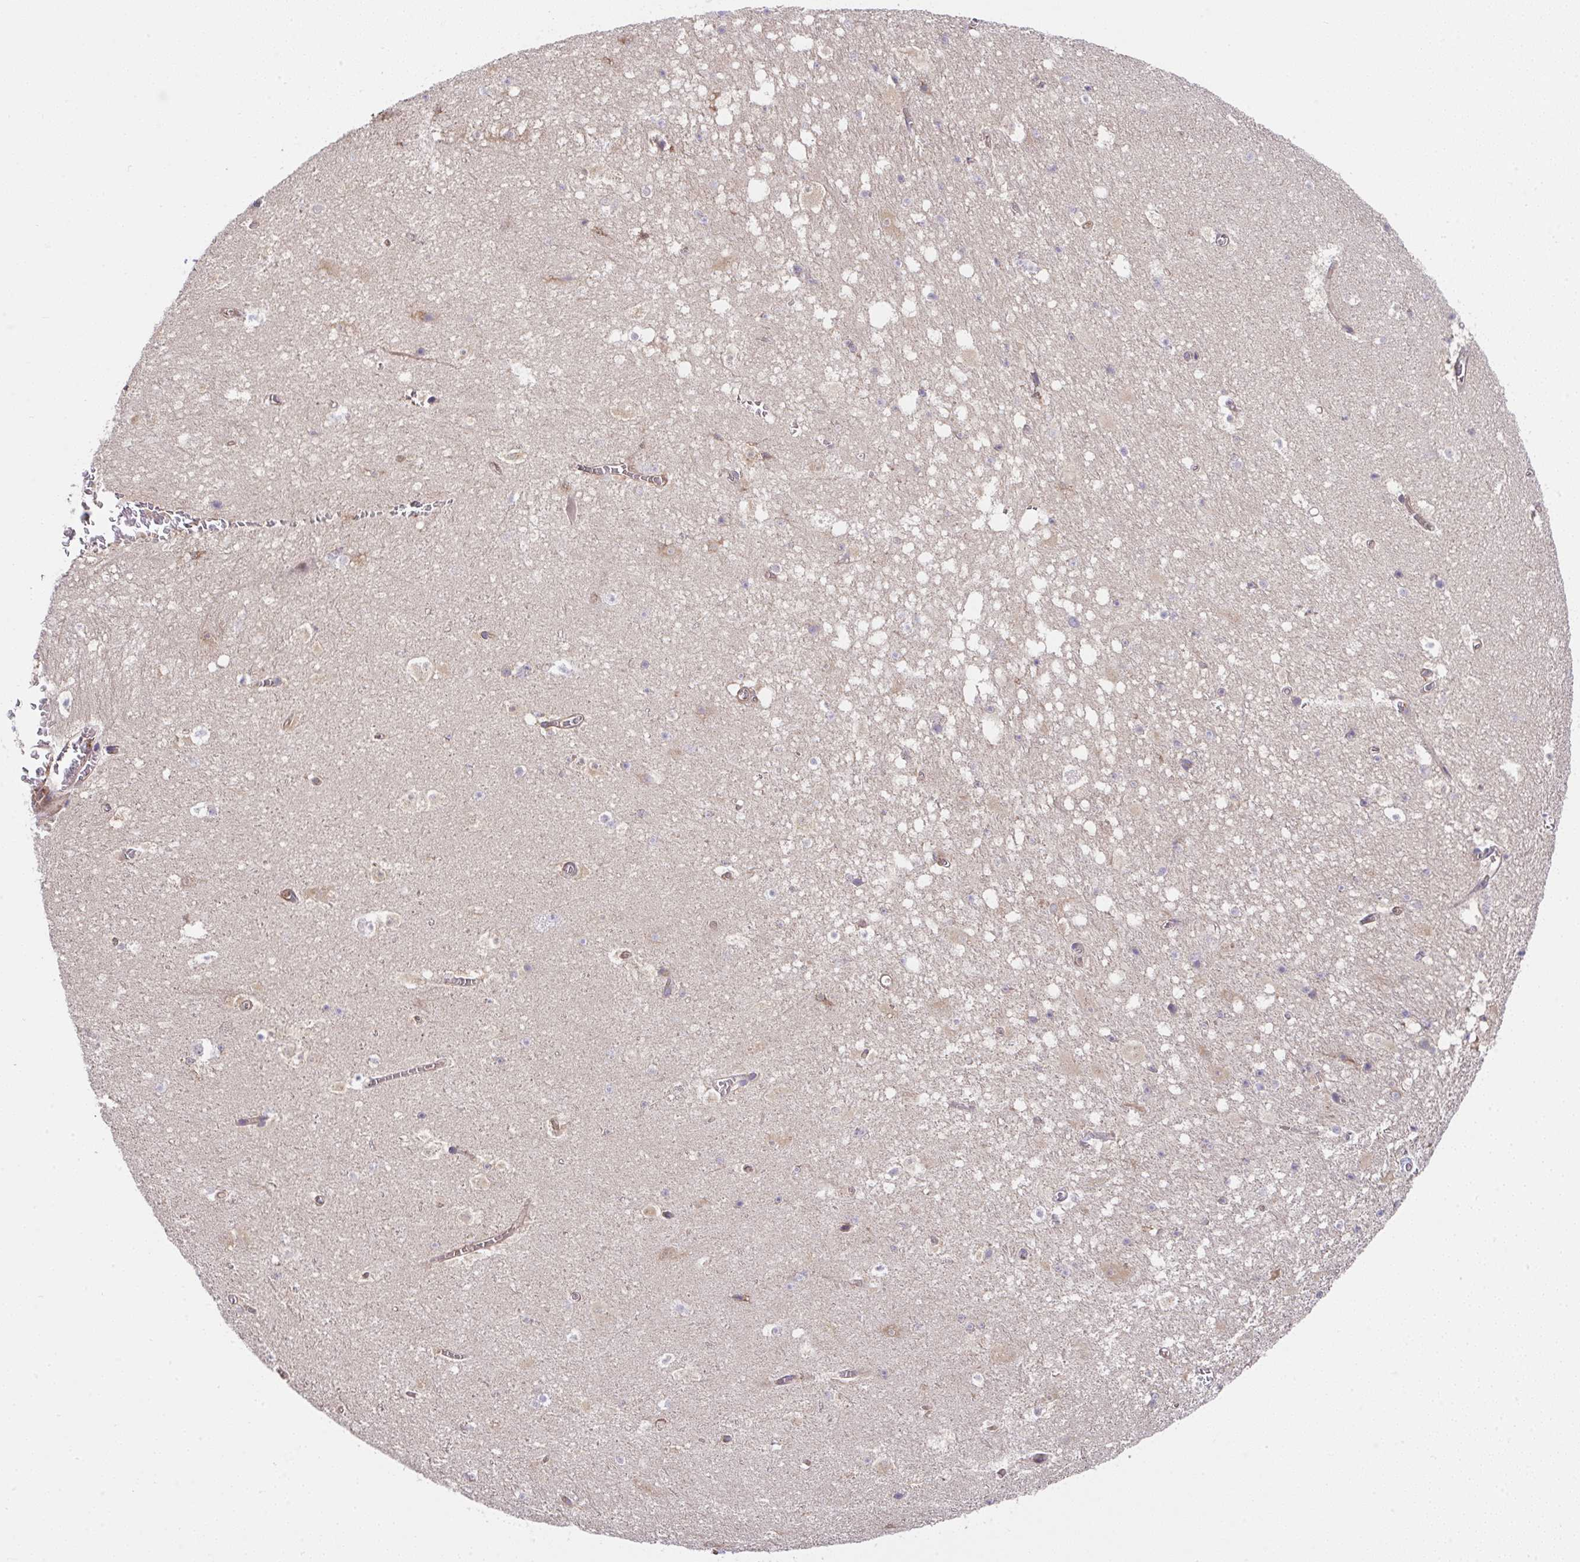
{"staining": {"intensity": "negative", "quantity": "none", "location": "none"}, "tissue": "hippocampus", "cell_type": "Glial cells", "image_type": "normal", "snomed": [{"axis": "morphology", "description": "Normal tissue, NOS"}, {"axis": "topography", "description": "Hippocampus"}], "caption": "Protein analysis of unremarkable hippocampus shows no significant positivity in glial cells.", "gene": "ZNF696", "patient": {"sex": "female", "age": 42}}